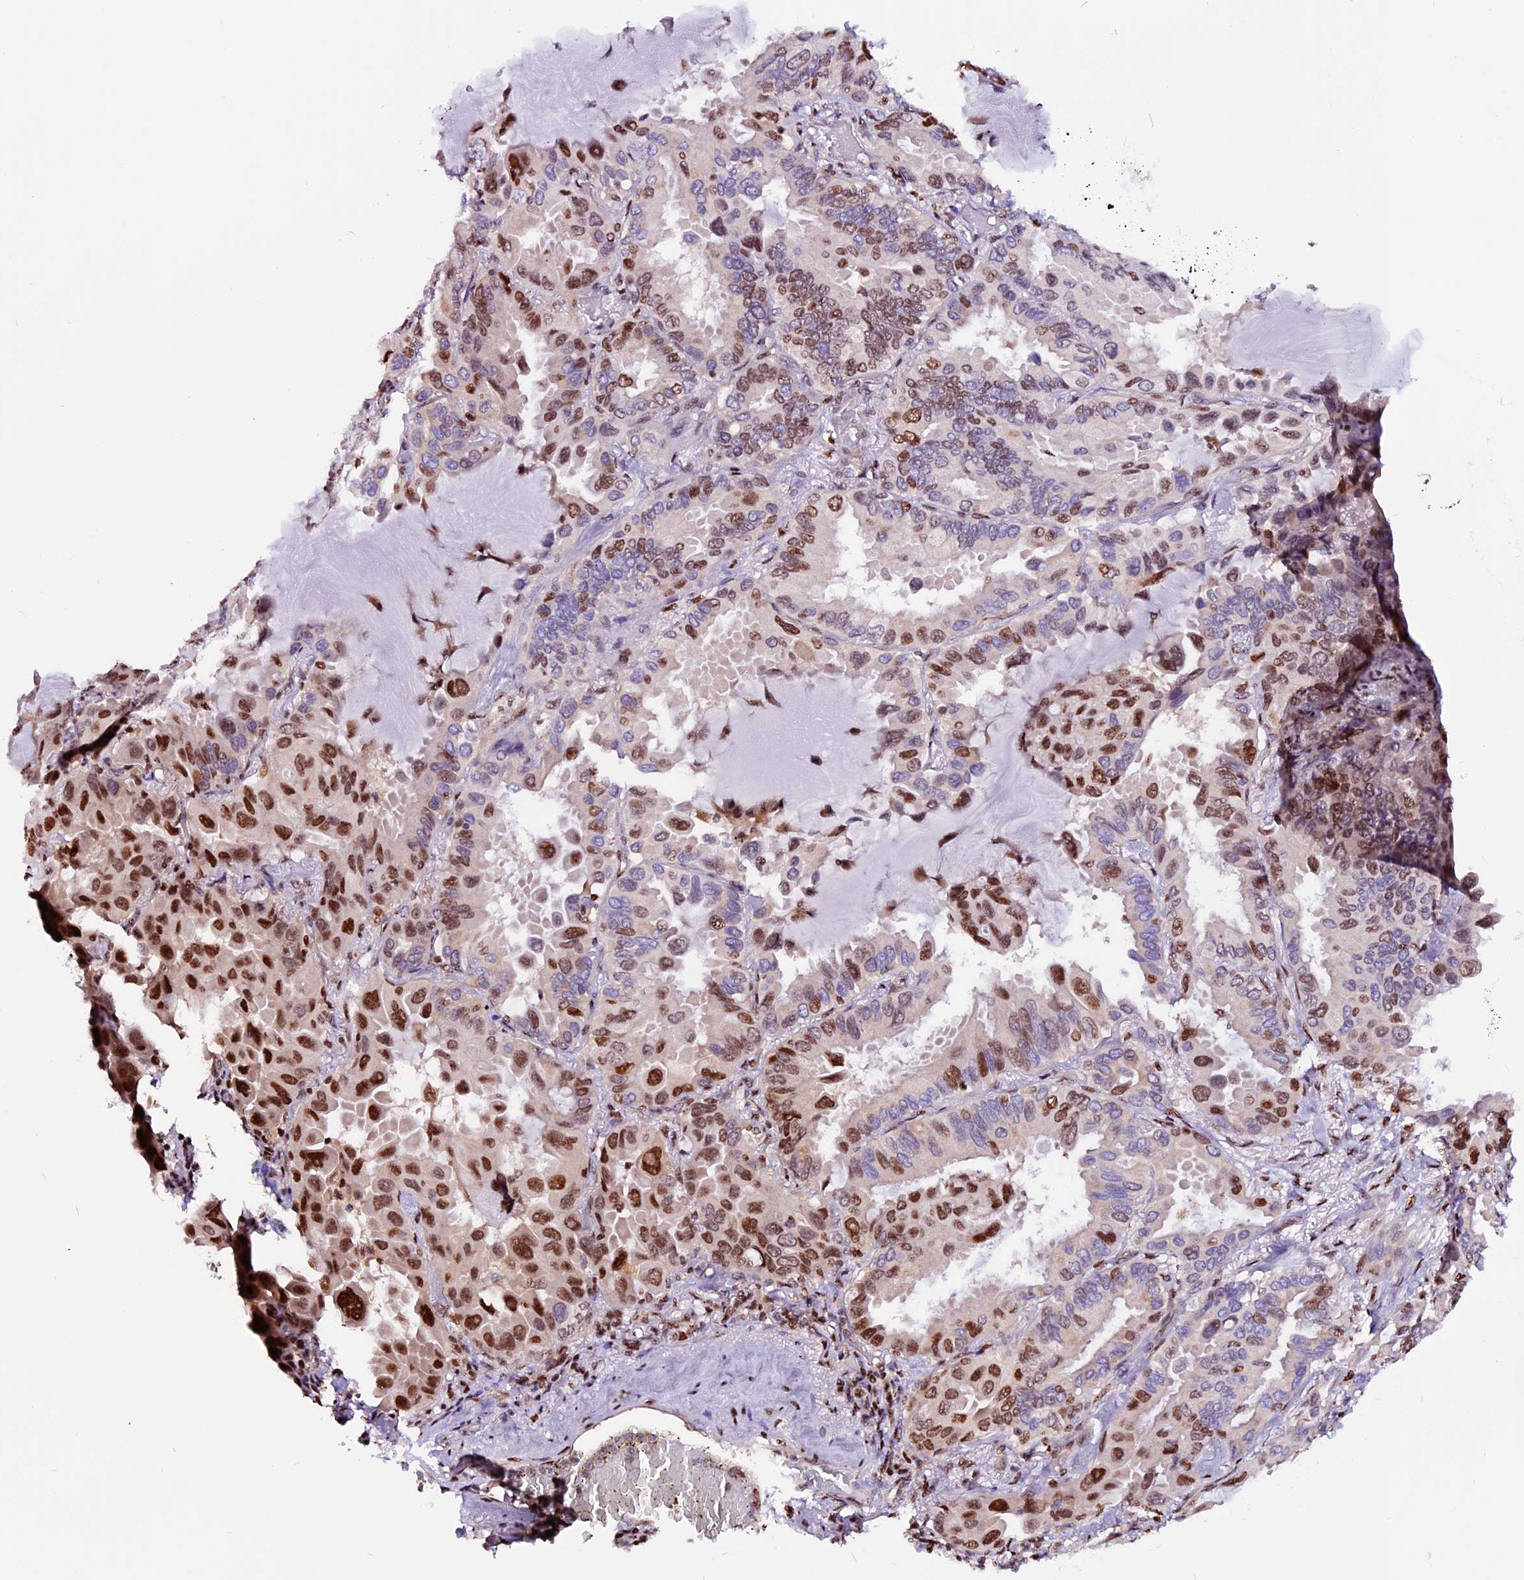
{"staining": {"intensity": "moderate", "quantity": ">75%", "location": "nuclear"}, "tissue": "lung cancer", "cell_type": "Tumor cells", "image_type": "cancer", "snomed": [{"axis": "morphology", "description": "Adenocarcinoma, NOS"}, {"axis": "topography", "description": "Lung"}], "caption": "Human lung cancer stained with a brown dye shows moderate nuclear positive positivity in approximately >75% of tumor cells.", "gene": "RINL", "patient": {"sex": "male", "age": 64}}